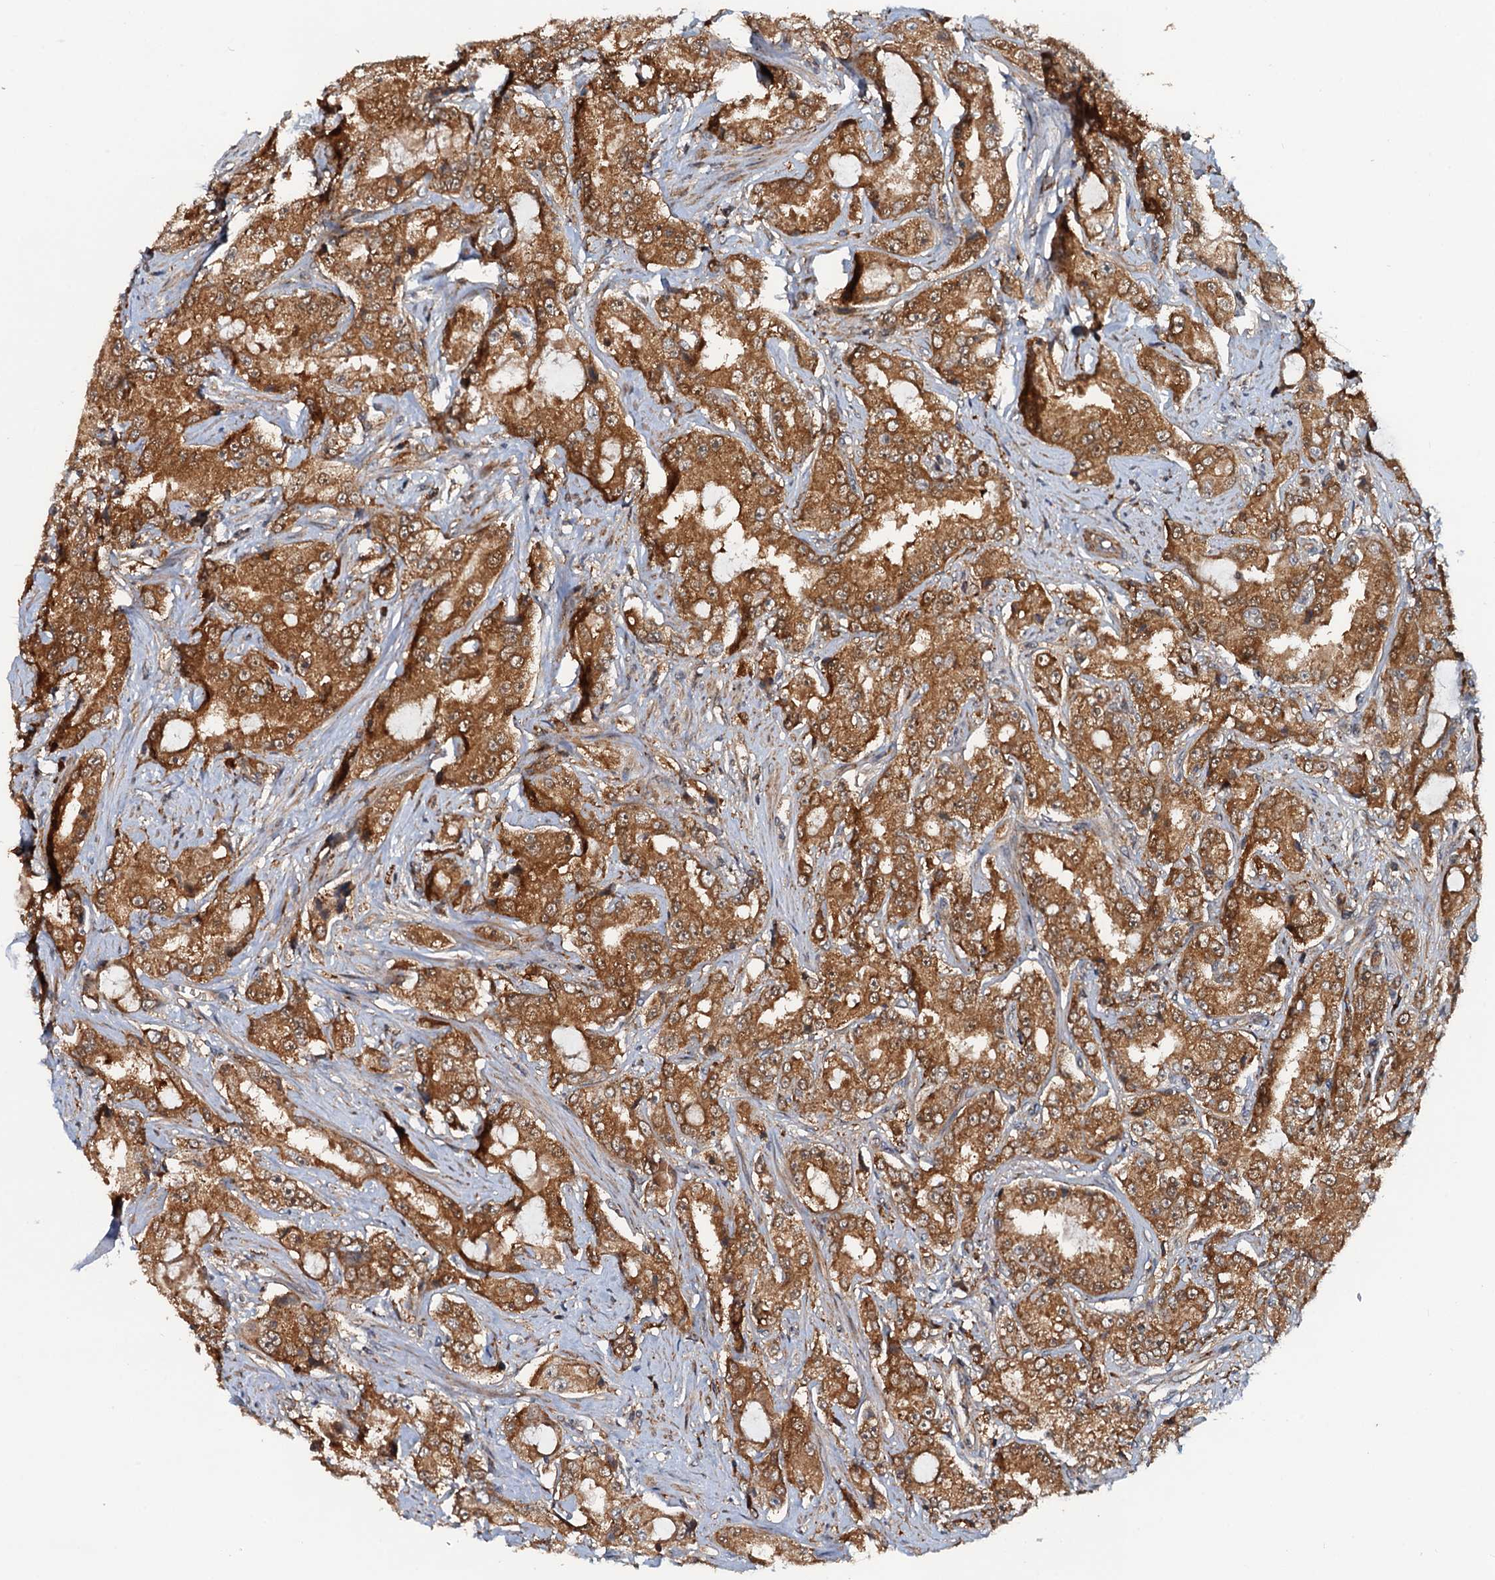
{"staining": {"intensity": "moderate", "quantity": ">75%", "location": "cytoplasmic/membranous"}, "tissue": "prostate cancer", "cell_type": "Tumor cells", "image_type": "cancer", "snomed": [{"axis": "morphology", "description": "Adenocarcinoma, High grade"}, {"axis": "topography", "description": "Prostate"}], "caption": "Prostate cancer (high-grade adenocarcinoma) stained for a protein (brown) exhibits moderate cytoplasmic/membranous positive expression in about >75% of tumor cells.", "gene": "AAGAB", "patient": {"sex": "male", "age": 73}}